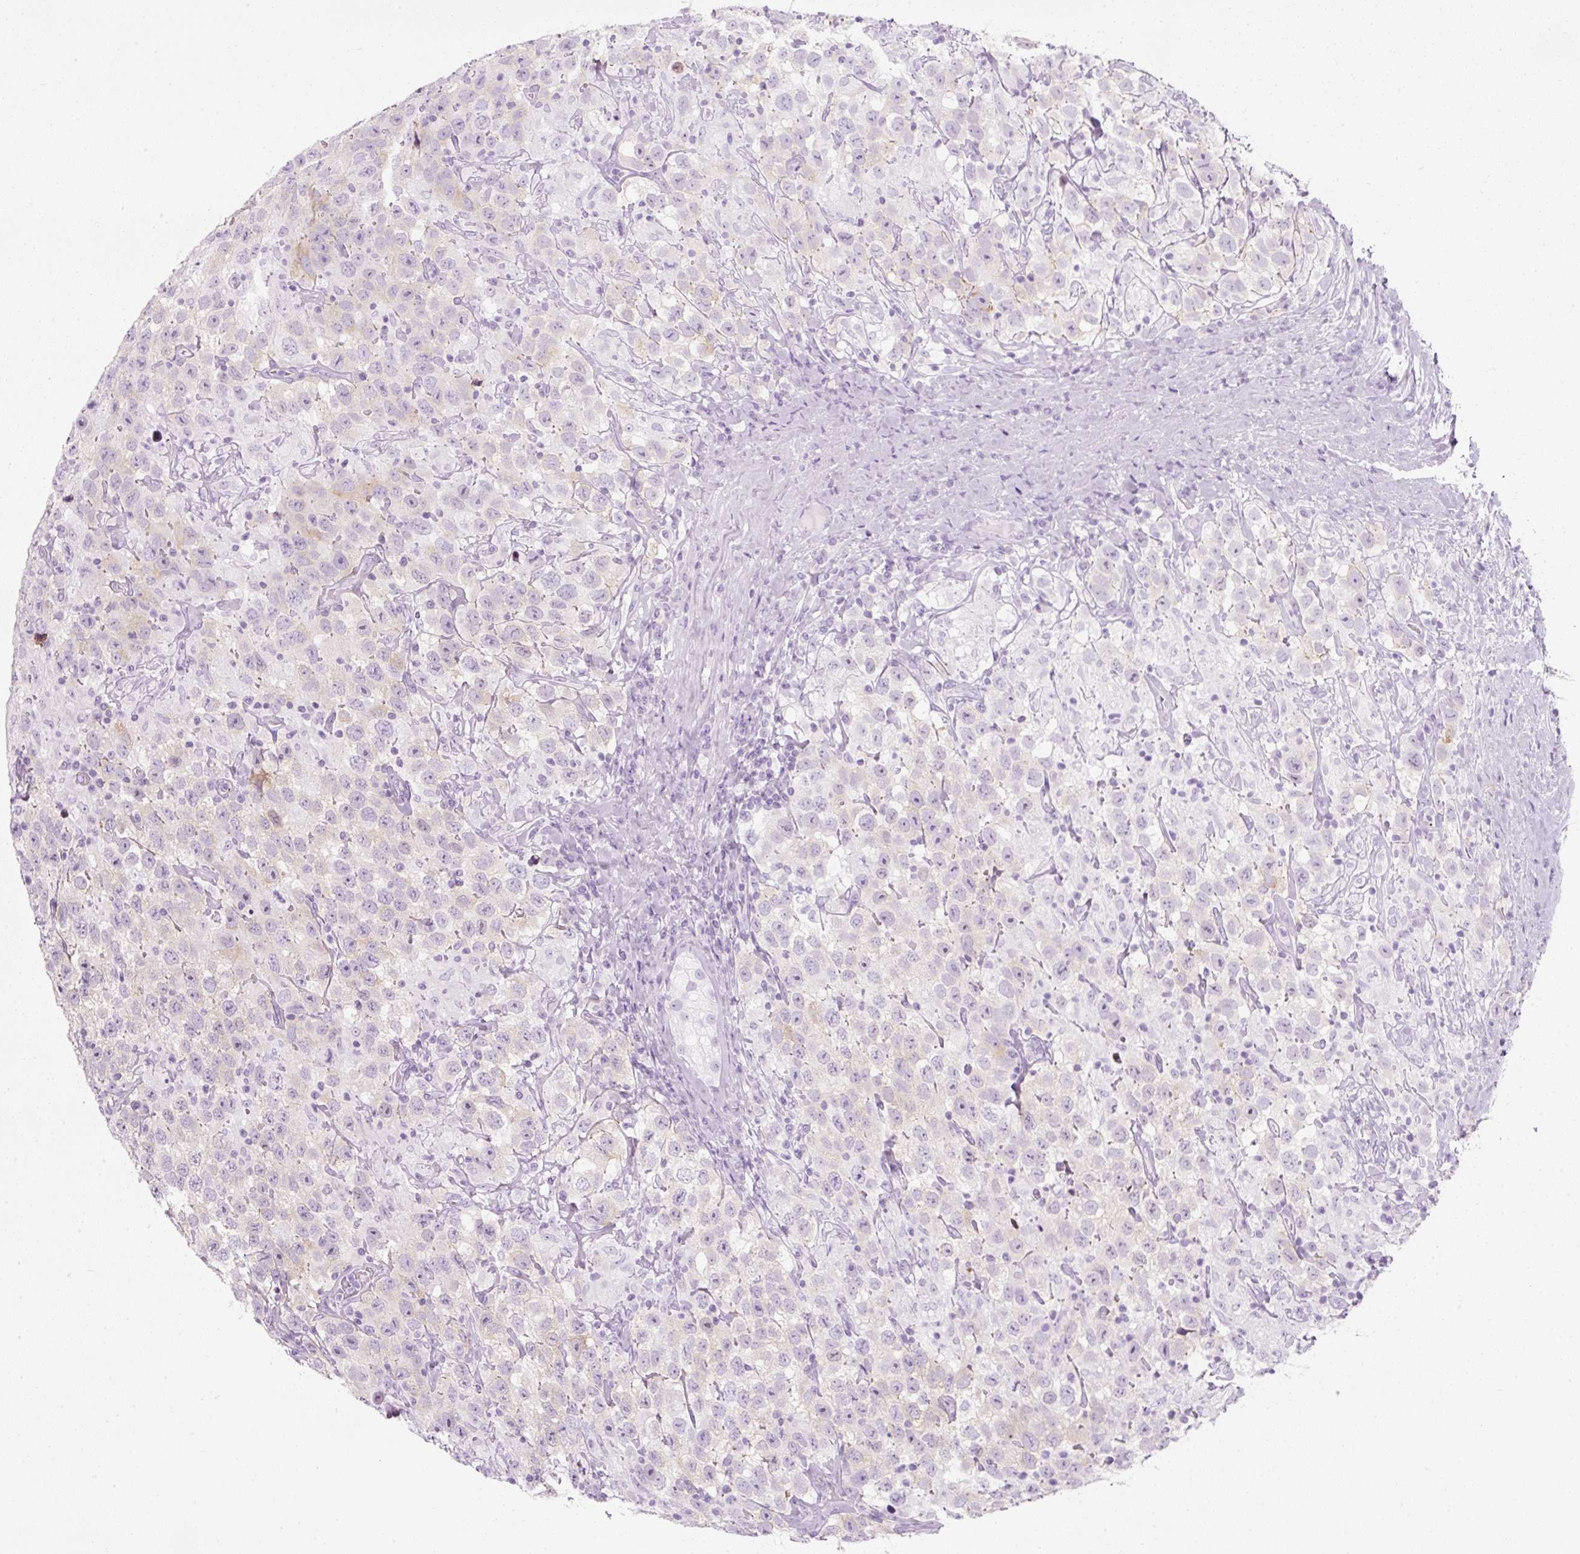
{"staining": {"intensity": "negative", "quantity": "none", "location": "none"}, "tissue": "testis cancer", "cell_type": "Tumor cells", "image_type": "cancer", "snomed": [{"axis": "morphology", "description": "Seminoma, NOS"}, {"axis": "topography", "description": "Testis"}], "caption": "The photomicrograph displays no staining of tumor cells in testis seminoma.", "gene": "PF4V1", "patient": {"sex": "male", "age": 41}}